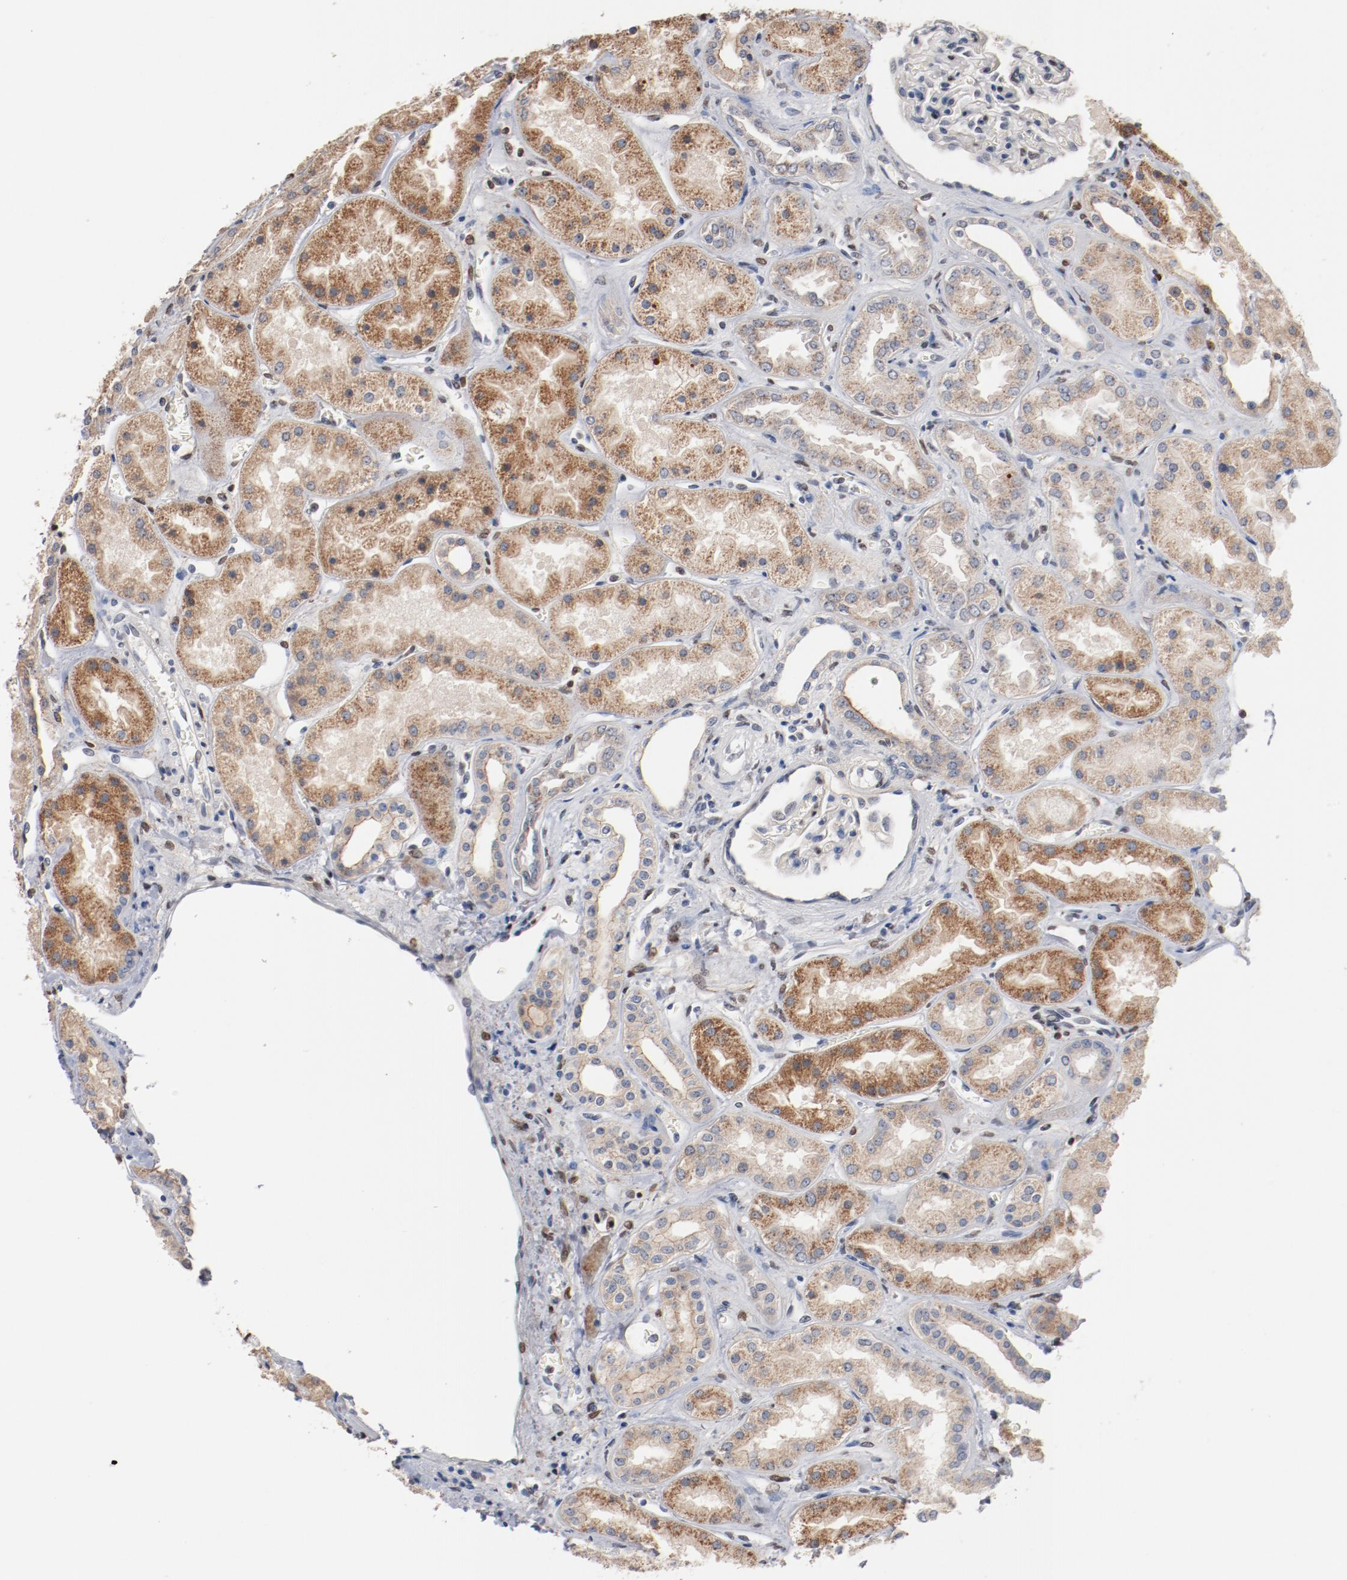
{"staining": {"intensity": "negative", "quantity": "none", "location": "none"}, "tissue": "kidney", "cell_type": "Cells in glomeruli", "image_type": "normal", "snomed": [{"axis": "morphology", "description": "Normal tissue, NOS"}, {"axis": "topography", "description": "Kidney"}], "caption": "DAB (3,3'-diaminobenzidine) immunohistochemical staining of normal human kidney displays no significant positivity in cells in glomeruli.", "gene": "ZEB2", "patient": {"sex": "male", "age": 28}}